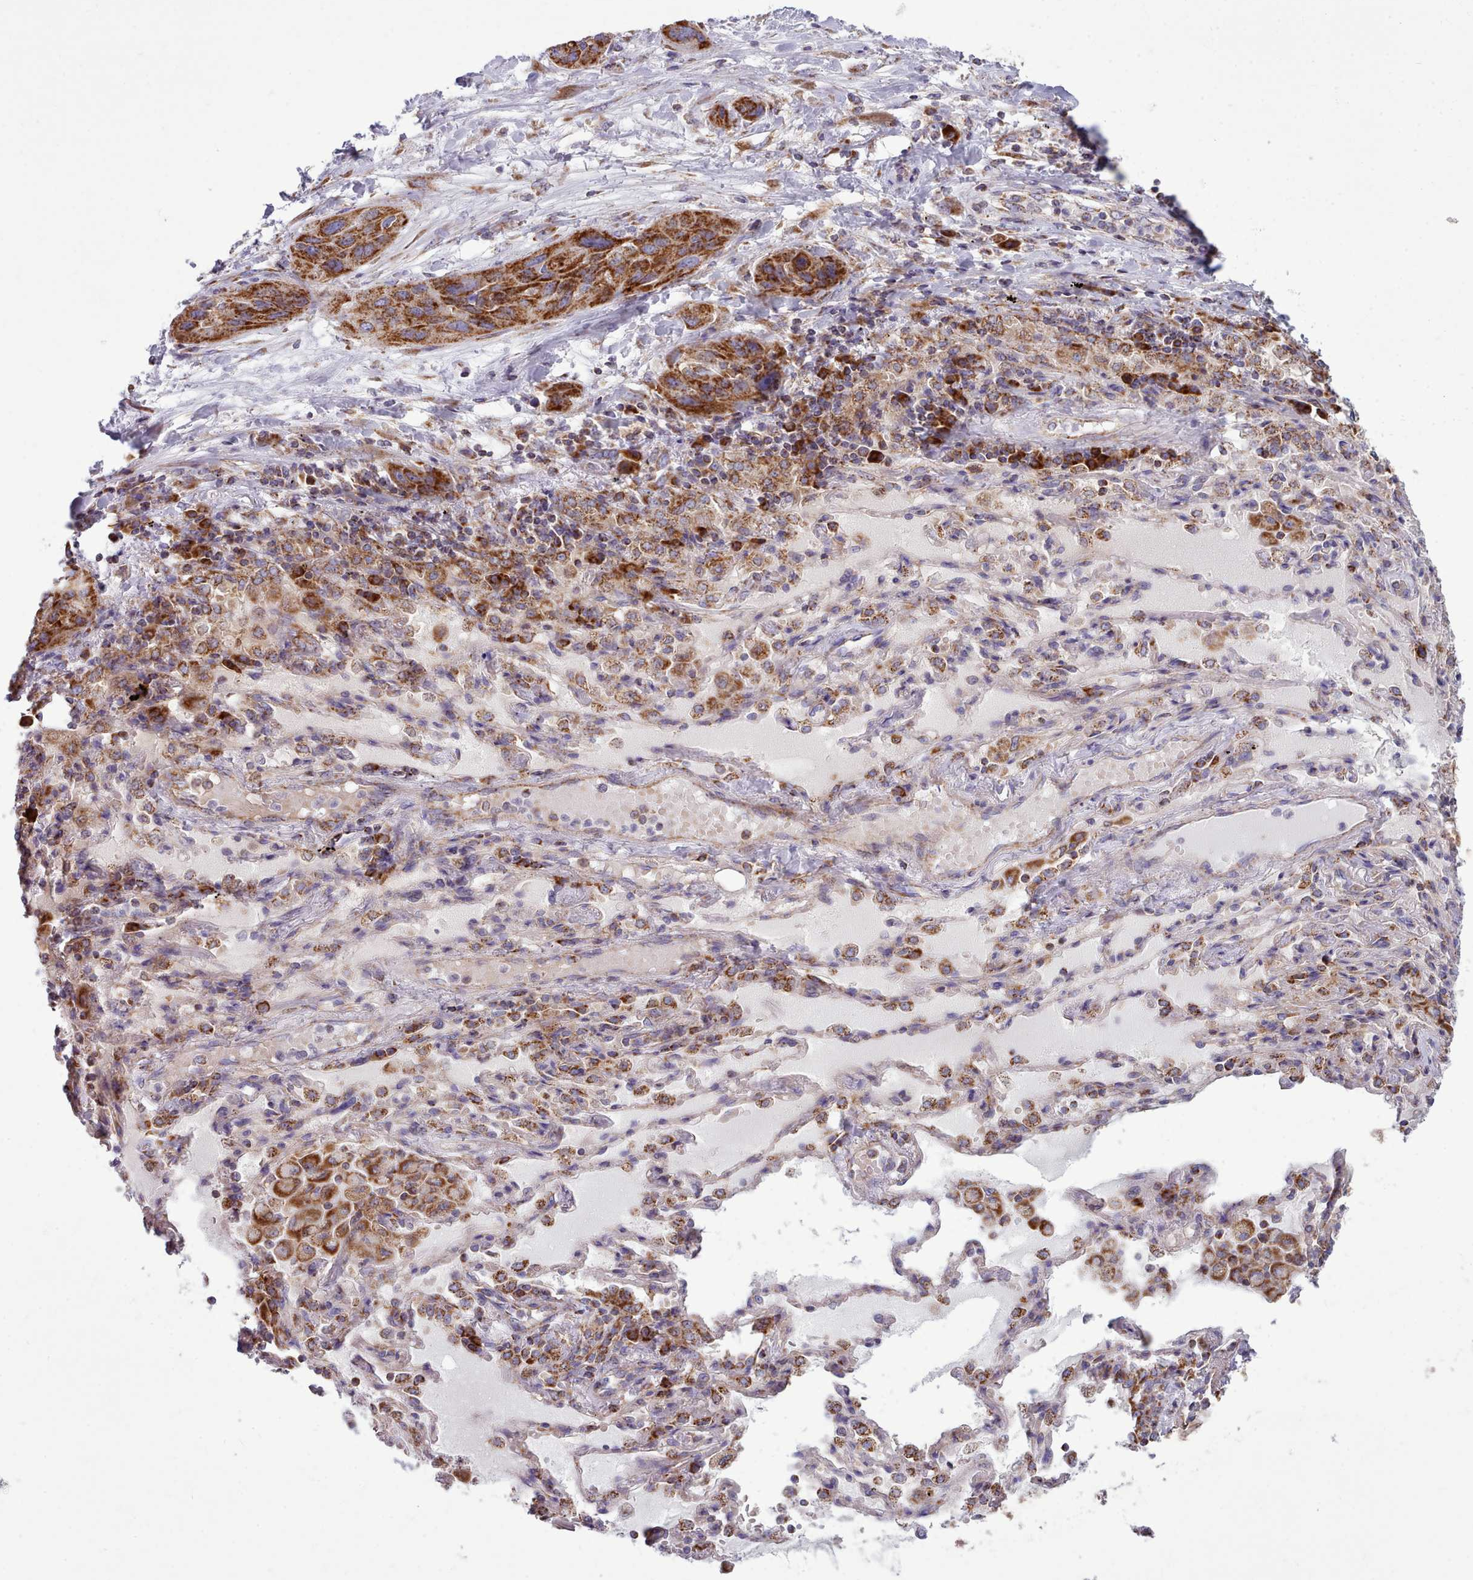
{"staining": {"intensity": "strong", "quantity": ">75%", "location": "cytoplasmic/membranous"}, "tissue": "lung cancer", "cell_type": "Tumor cells", "image_type": "cancer", "snomed": [{"axis": "morphology", "description": "Squamous cell carcinoma, NOS"}, {"axis": "topography", "description": "Lung"}], "caption": "Squamous cell carcinoma (lung) stained with IHC shows strong cytoplasmic/membranous positivity in approximately >75% of tumor cells. (DAB IHC with brightfield microscopy, high magnification).", "gene": "SRP54", "patient": {"sex": "female", "age": 70}}